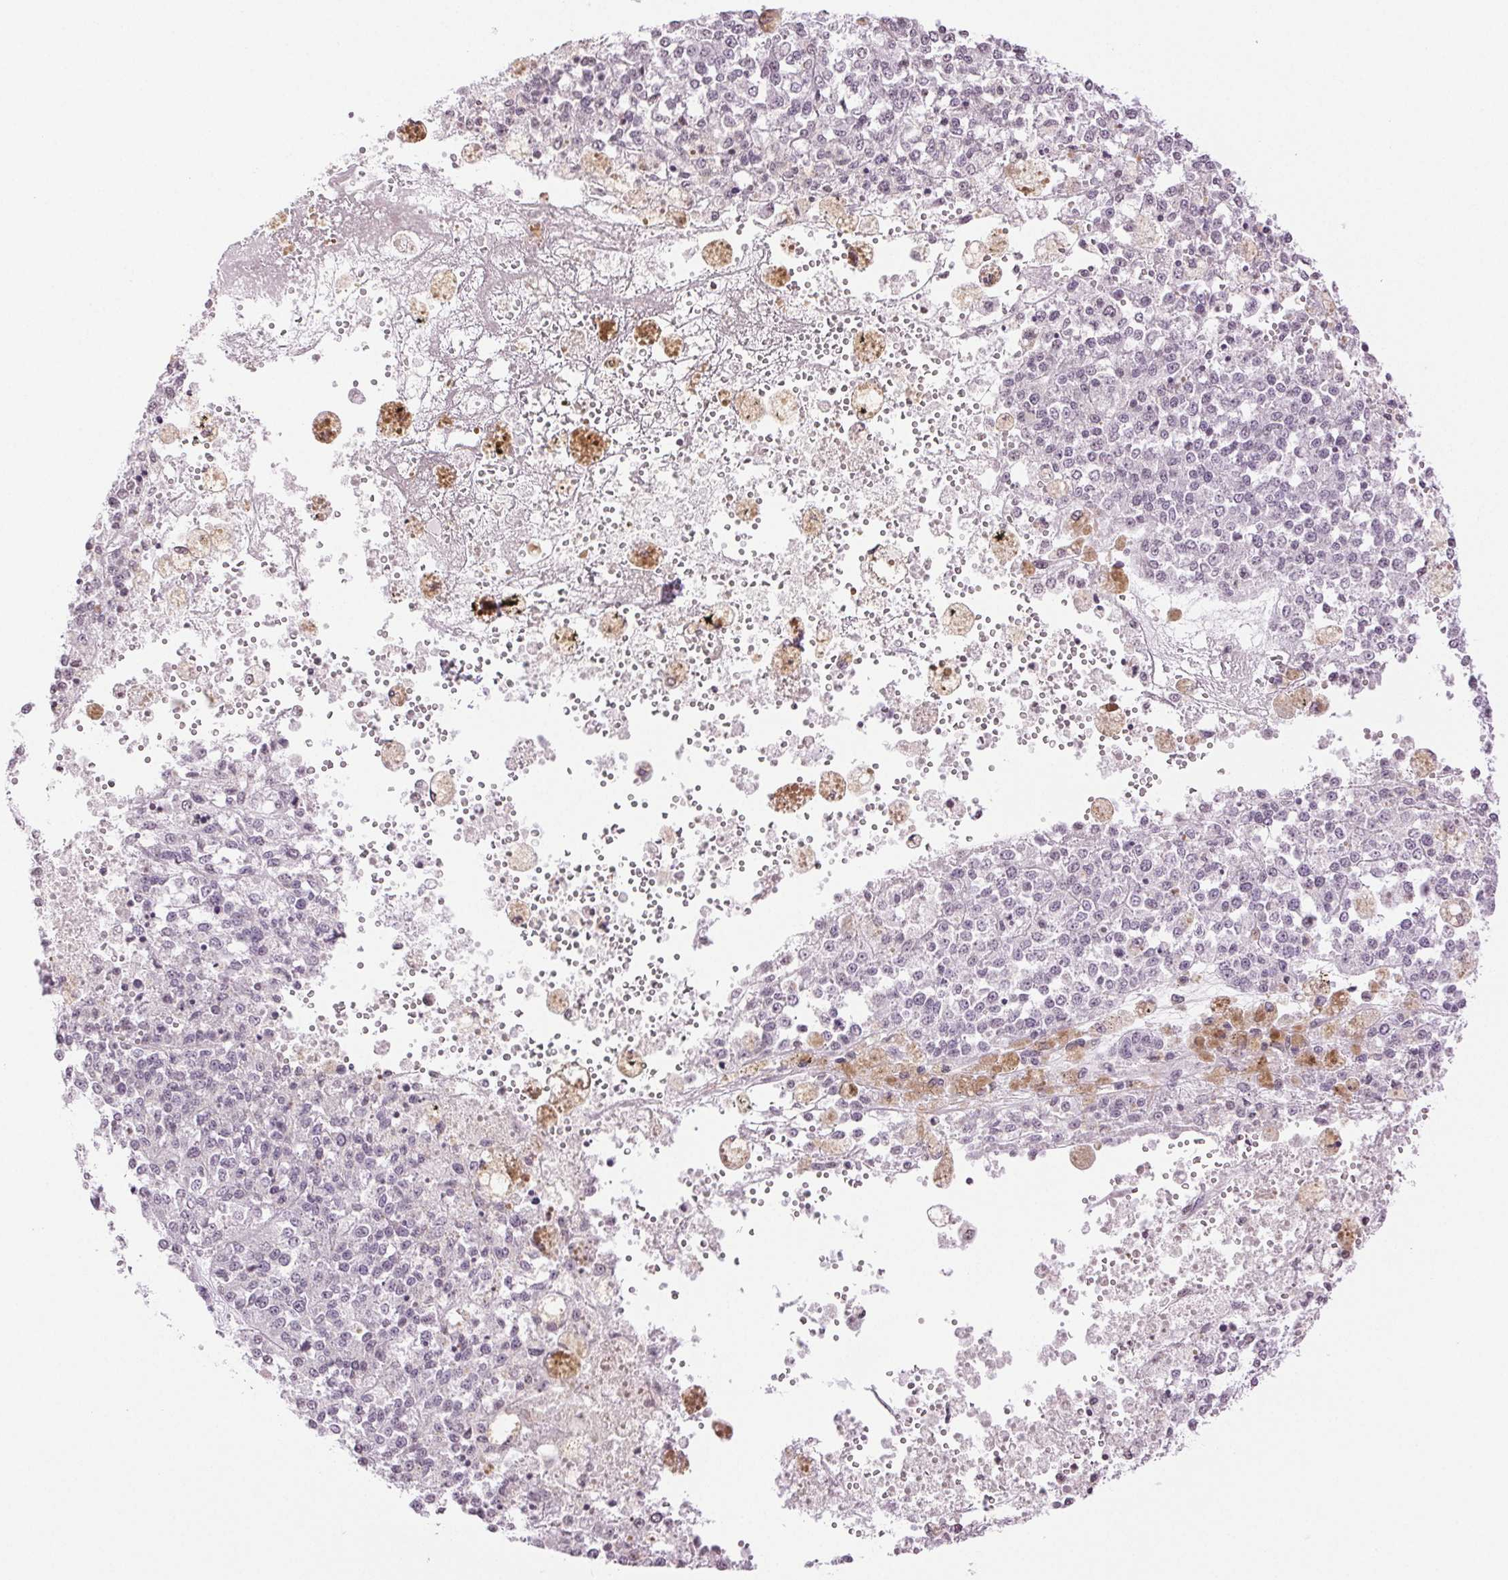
{"staining": {"intensity": "negative", "quantity": "none", "location": "none"}, "tissue": "melanoma", "cell_type": "Tumor cells", "image_type": "cancer", "snomed": [{"axis": "morphology", "description": "Malignant melanoma, Metastatic site"}, {"axis": "topography", "description": "Lymph node"}], "caption": "Human malignant melanoma (metastatic site) stained for a protein using immunohistochemistry displays no positivity in tumor cells.", "gene": "TNNT3", "patient": {"sex": "female", "age": 64}}